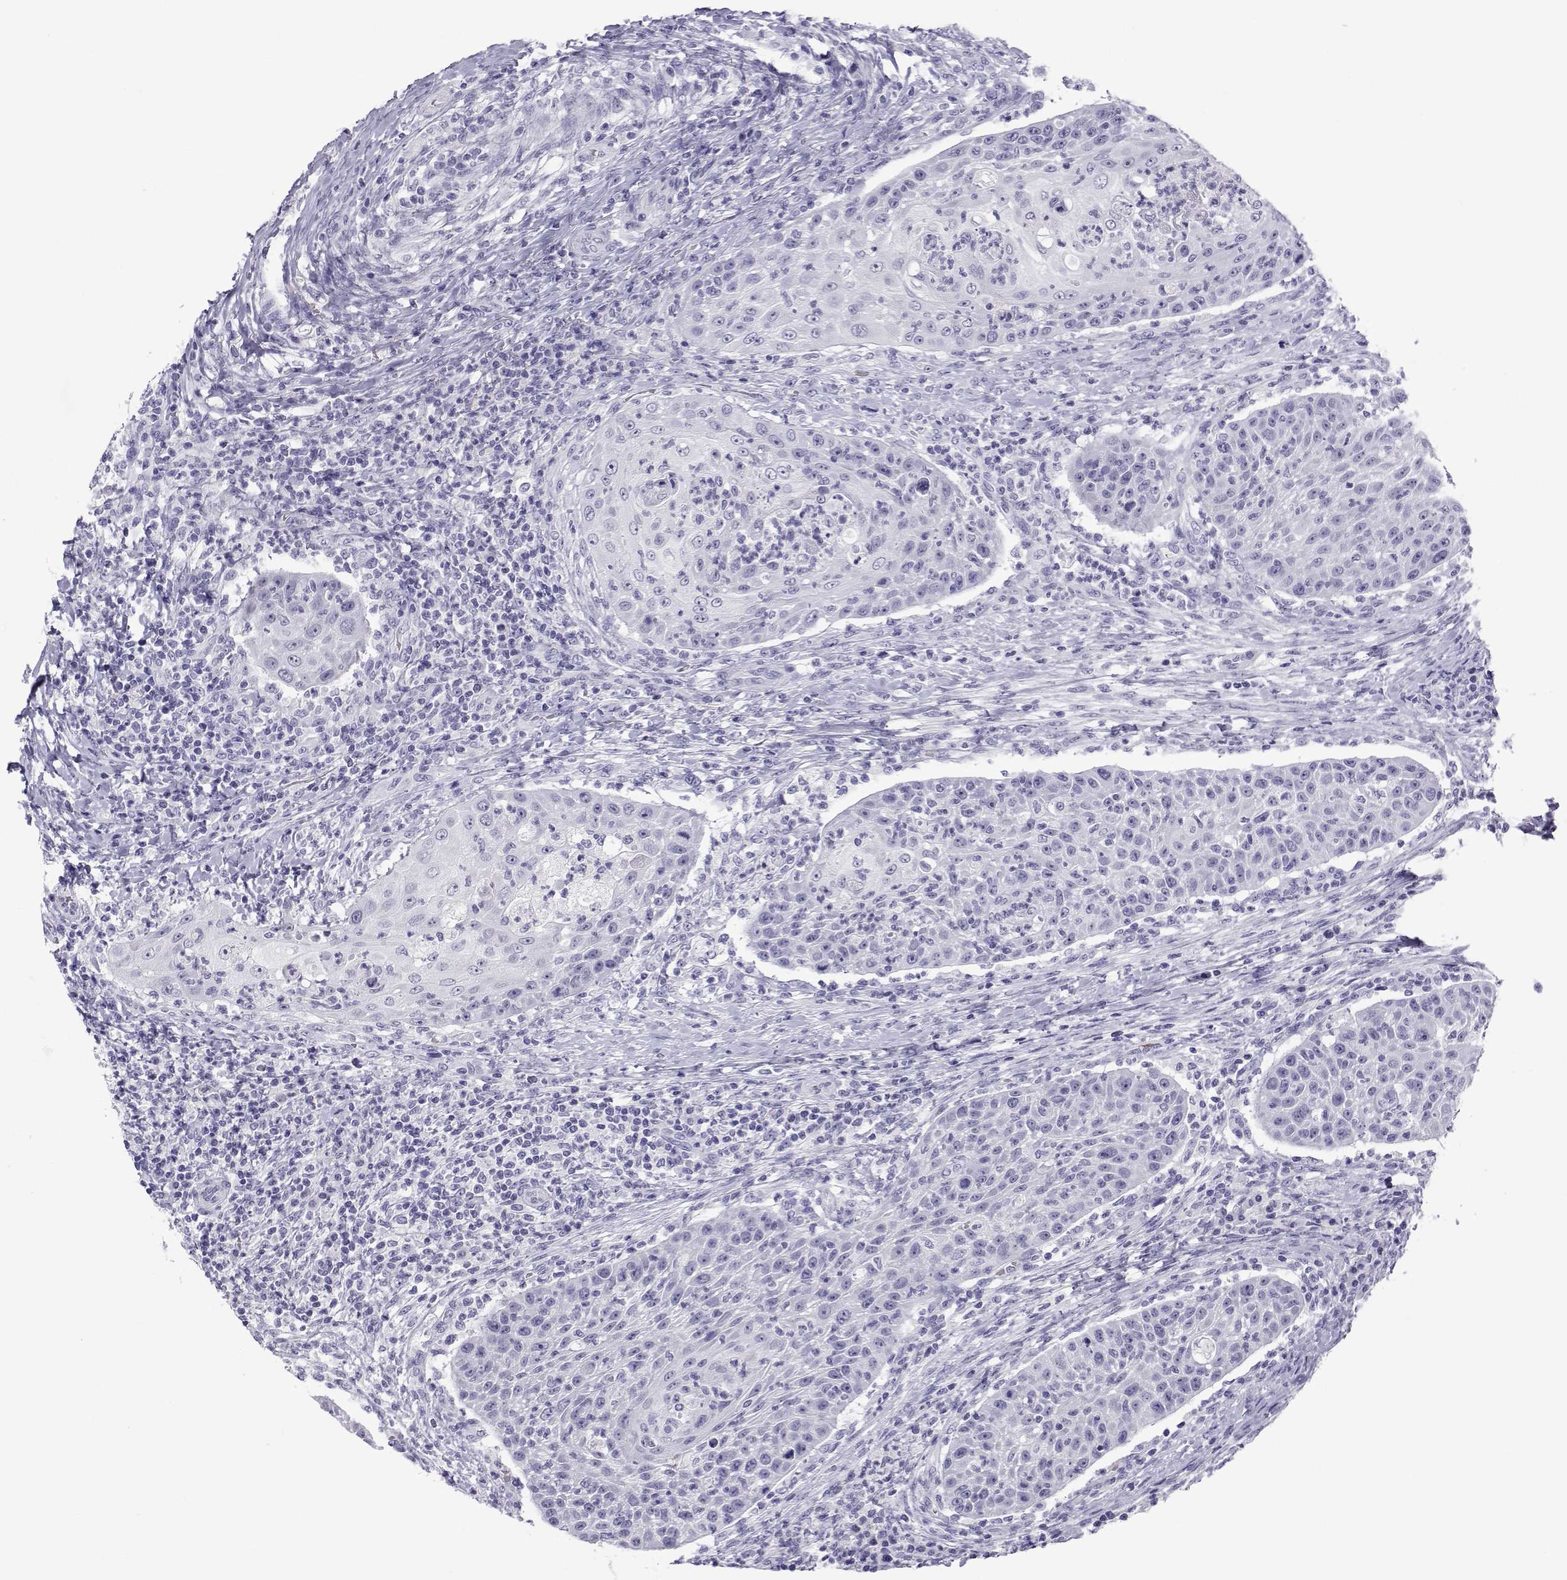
{"staining": {"intensity": "negative", "quantity": "none", "location": "none"}, "tissue": "head and neck cancer", "cell_type": "Tumor cells", "image_type": "cancer", "snomed": [{"axis": "morphology", "description": "Squamous cell carcinoma, NOS"}, {"axis": "topography", "description": "Head-Neck"}], "caption": "Immunohistochemical staining of human head and neck squamous cell carcinoma displays no significant positivity in tumor cells. (DAB immunohistochemistry with hematoxylin counter stain).", "gene": "ACTL7A", "patient": {"sex": "male", "age": 69}}